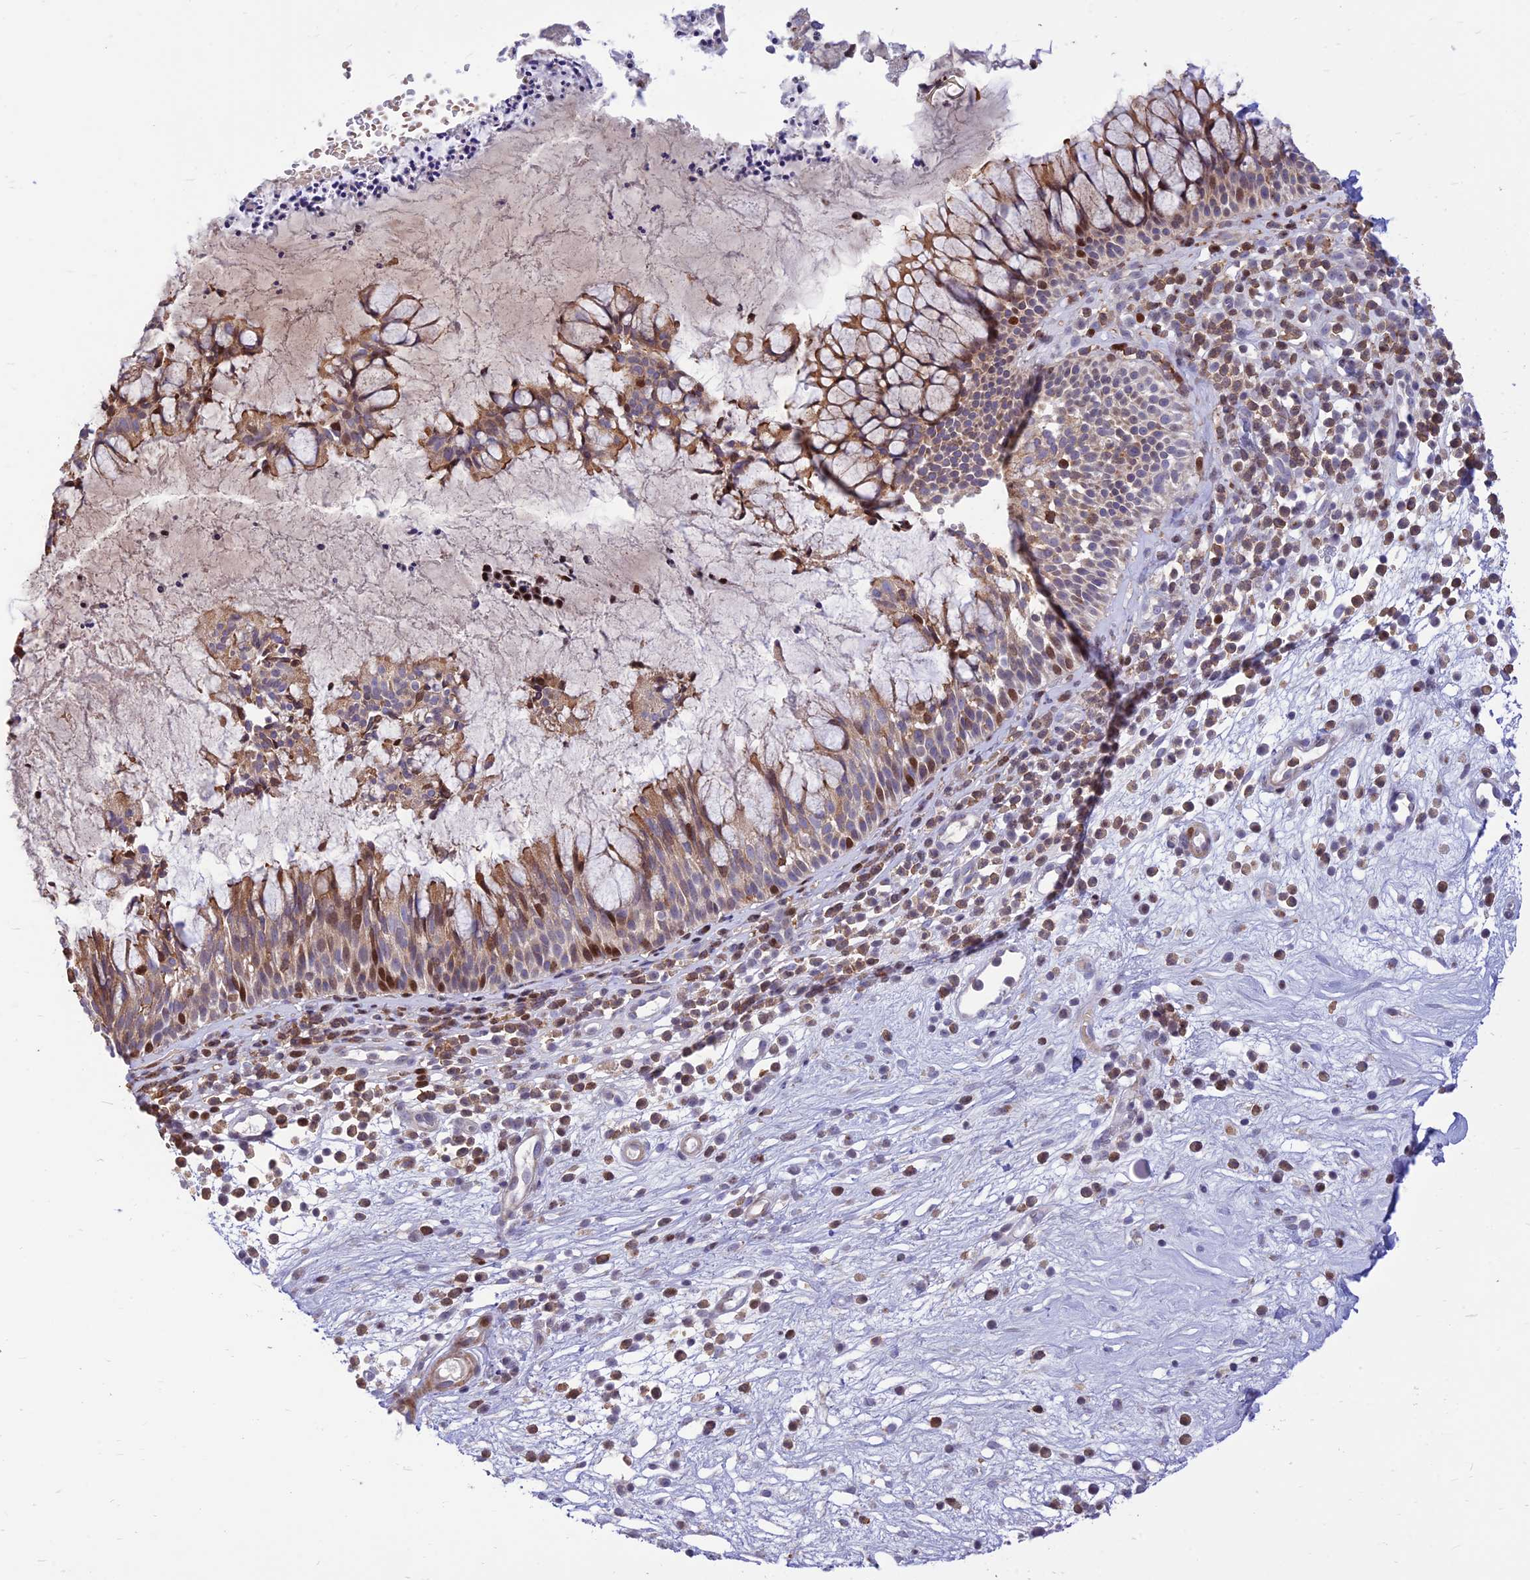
{"staining": {"intensity": "moderate", "quantity": "25%-75%", "location": "cytoplasmic/membranous,nuclear"}, "tissue": "nasopharynx", "cell_type": "Respiratory epithelial cells", "image_type": "normal", "snomed": [{"axis": "morphology", "description": "Normal tissue, NOS"}, {"axis": "morphology", "description": "Inflammation, NOS"}, {"axis": "topography", "description": "Nasopharynx"}], "caption": "Protein staining demonstrates moderate cytoplasmic/membranous,nuclear positivity in about 25%-75% of respiratory epithelial cells in benign nasopharynx. (Brightfield microscopy of DAB IHC at high magnification).", "gene": "FAM186B", "patient": {"sex": "male", "age": 70}}